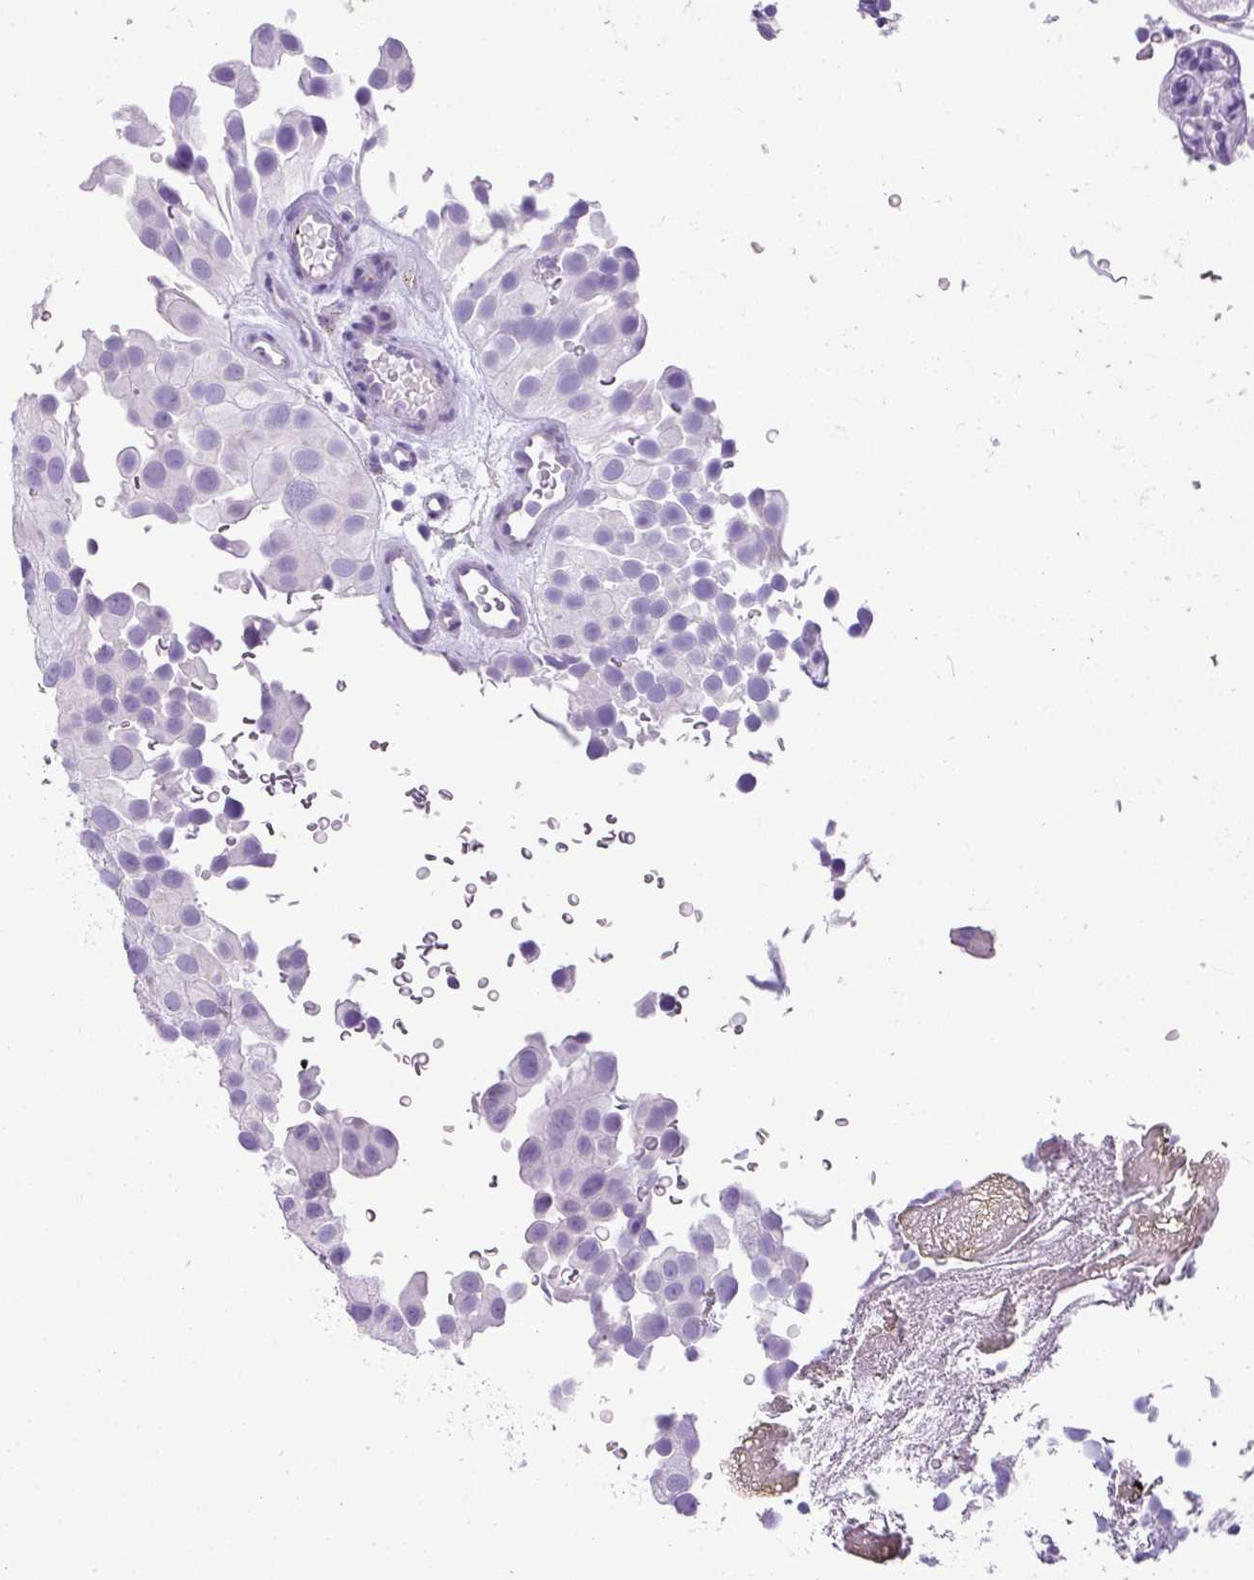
{"staining": {"intensity": "negative", "quantity": "none", "location": "none"}, "tissue": "urothelial cancer", "cell_type": "Tumor cells", "image_type": "cancer", "snomed": [{"axis": "morphology", "description": "Urothelial carcinoma, Low grade"}, {"axis": "topography", "description": "Urinary bladder"}], "caption": "High power microscopy histopathology image of an immunohistochemistry image of urothelial carcinoma (low-grade), revealing no significant positivity in tumor cells.", "gene": "ZNF568", "patient": {"sex": "male", "age": 78}}